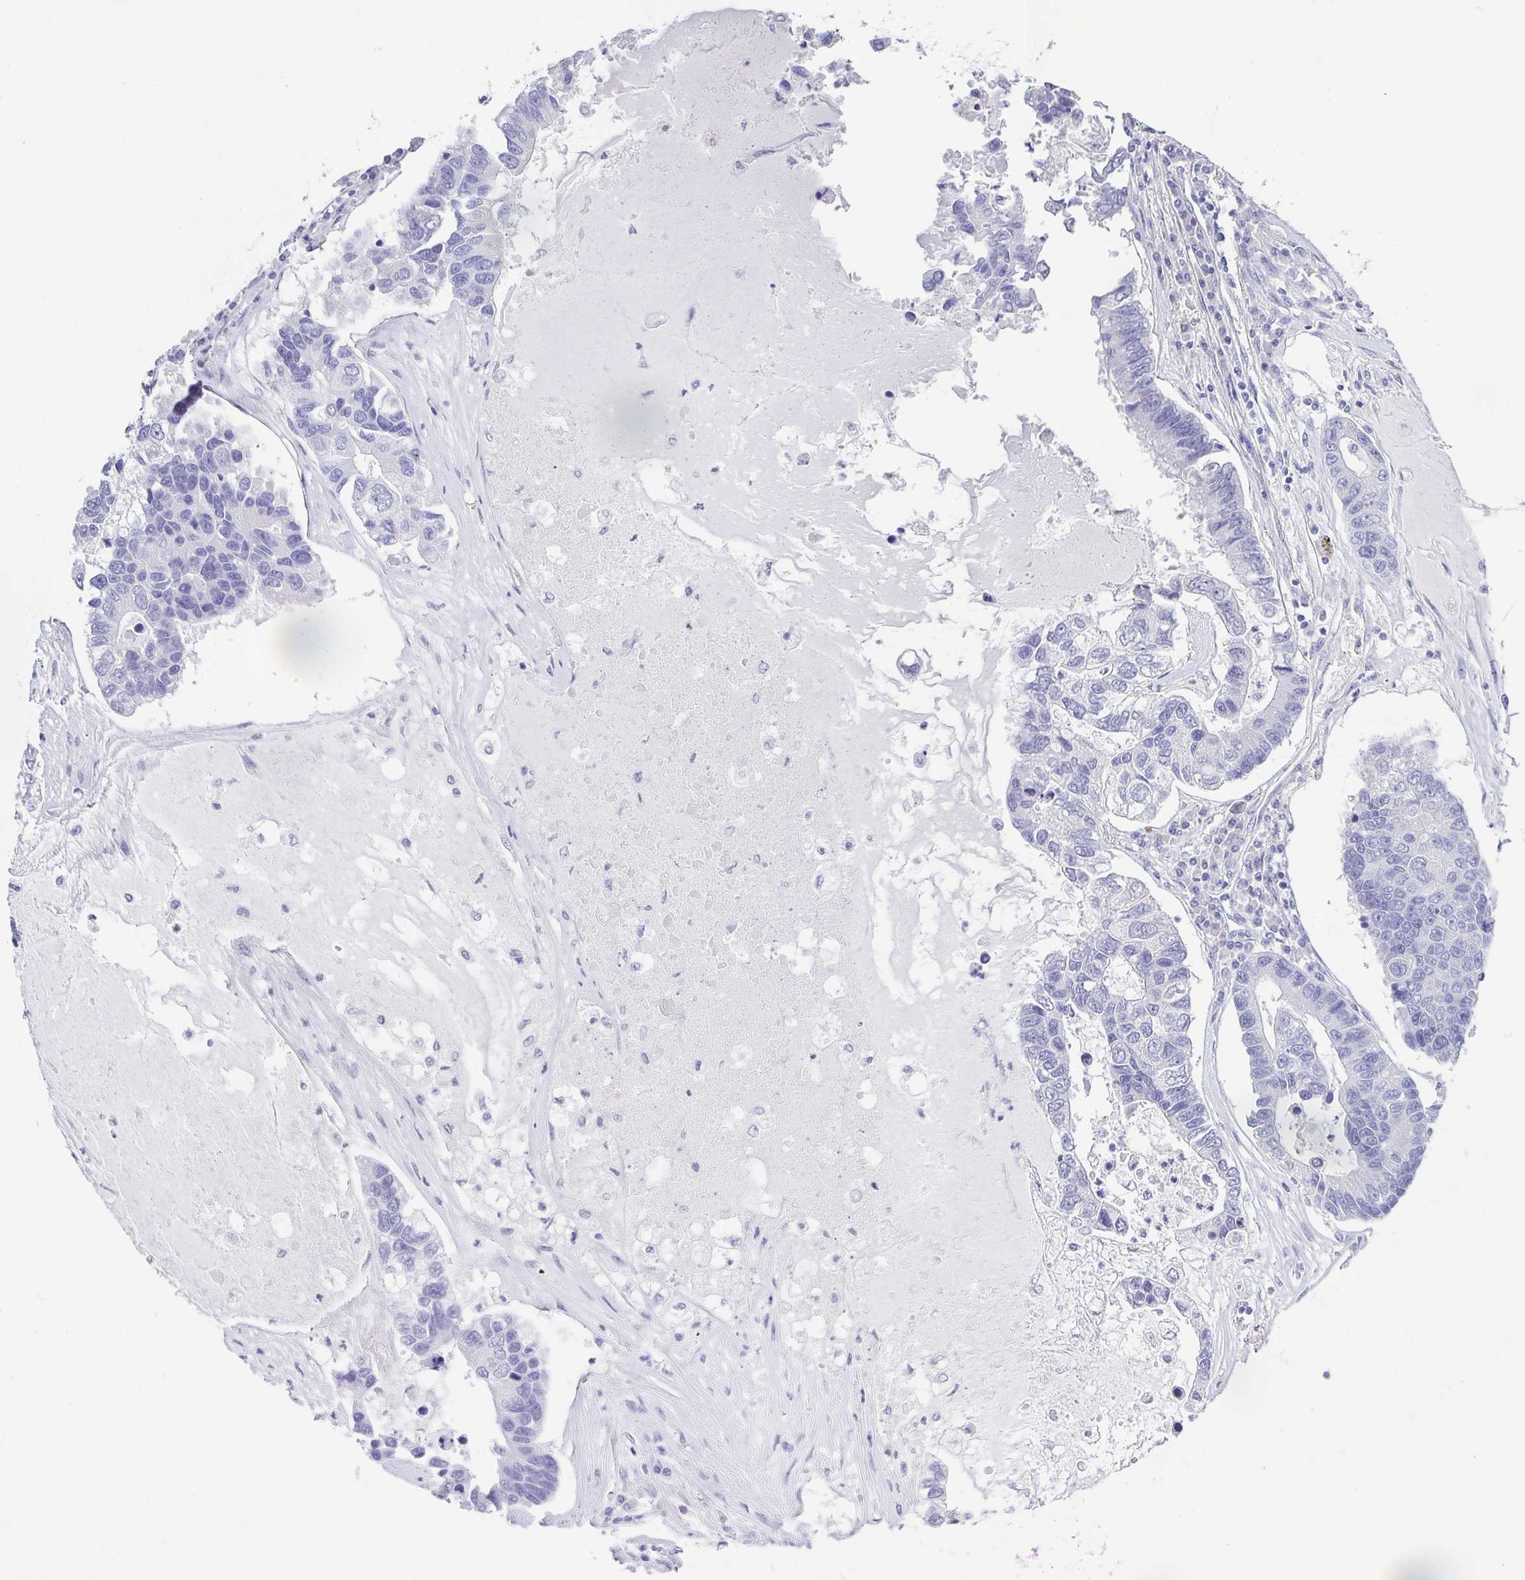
{"staining": {"intensity": "negative", "quantity": "none", "location": "none"}, "tissue": "lung cancer", "cell_type": "Tumor cells", "image_type": "cancer", "snomed": [{"axis": "morphology", "description": "Adenocarcinoma, NOS"}, {"axis": "topography", "description": "Bronchus"}, {"axis": "topography", "description": "Lung"}], "caption": "Immunohistochemistry (IHC) of adenocarcinoma (lung) exhibits no staining in tumor cells.", "gene": "HAPLN2", "patient": {"sex": "female", "age": 51}}